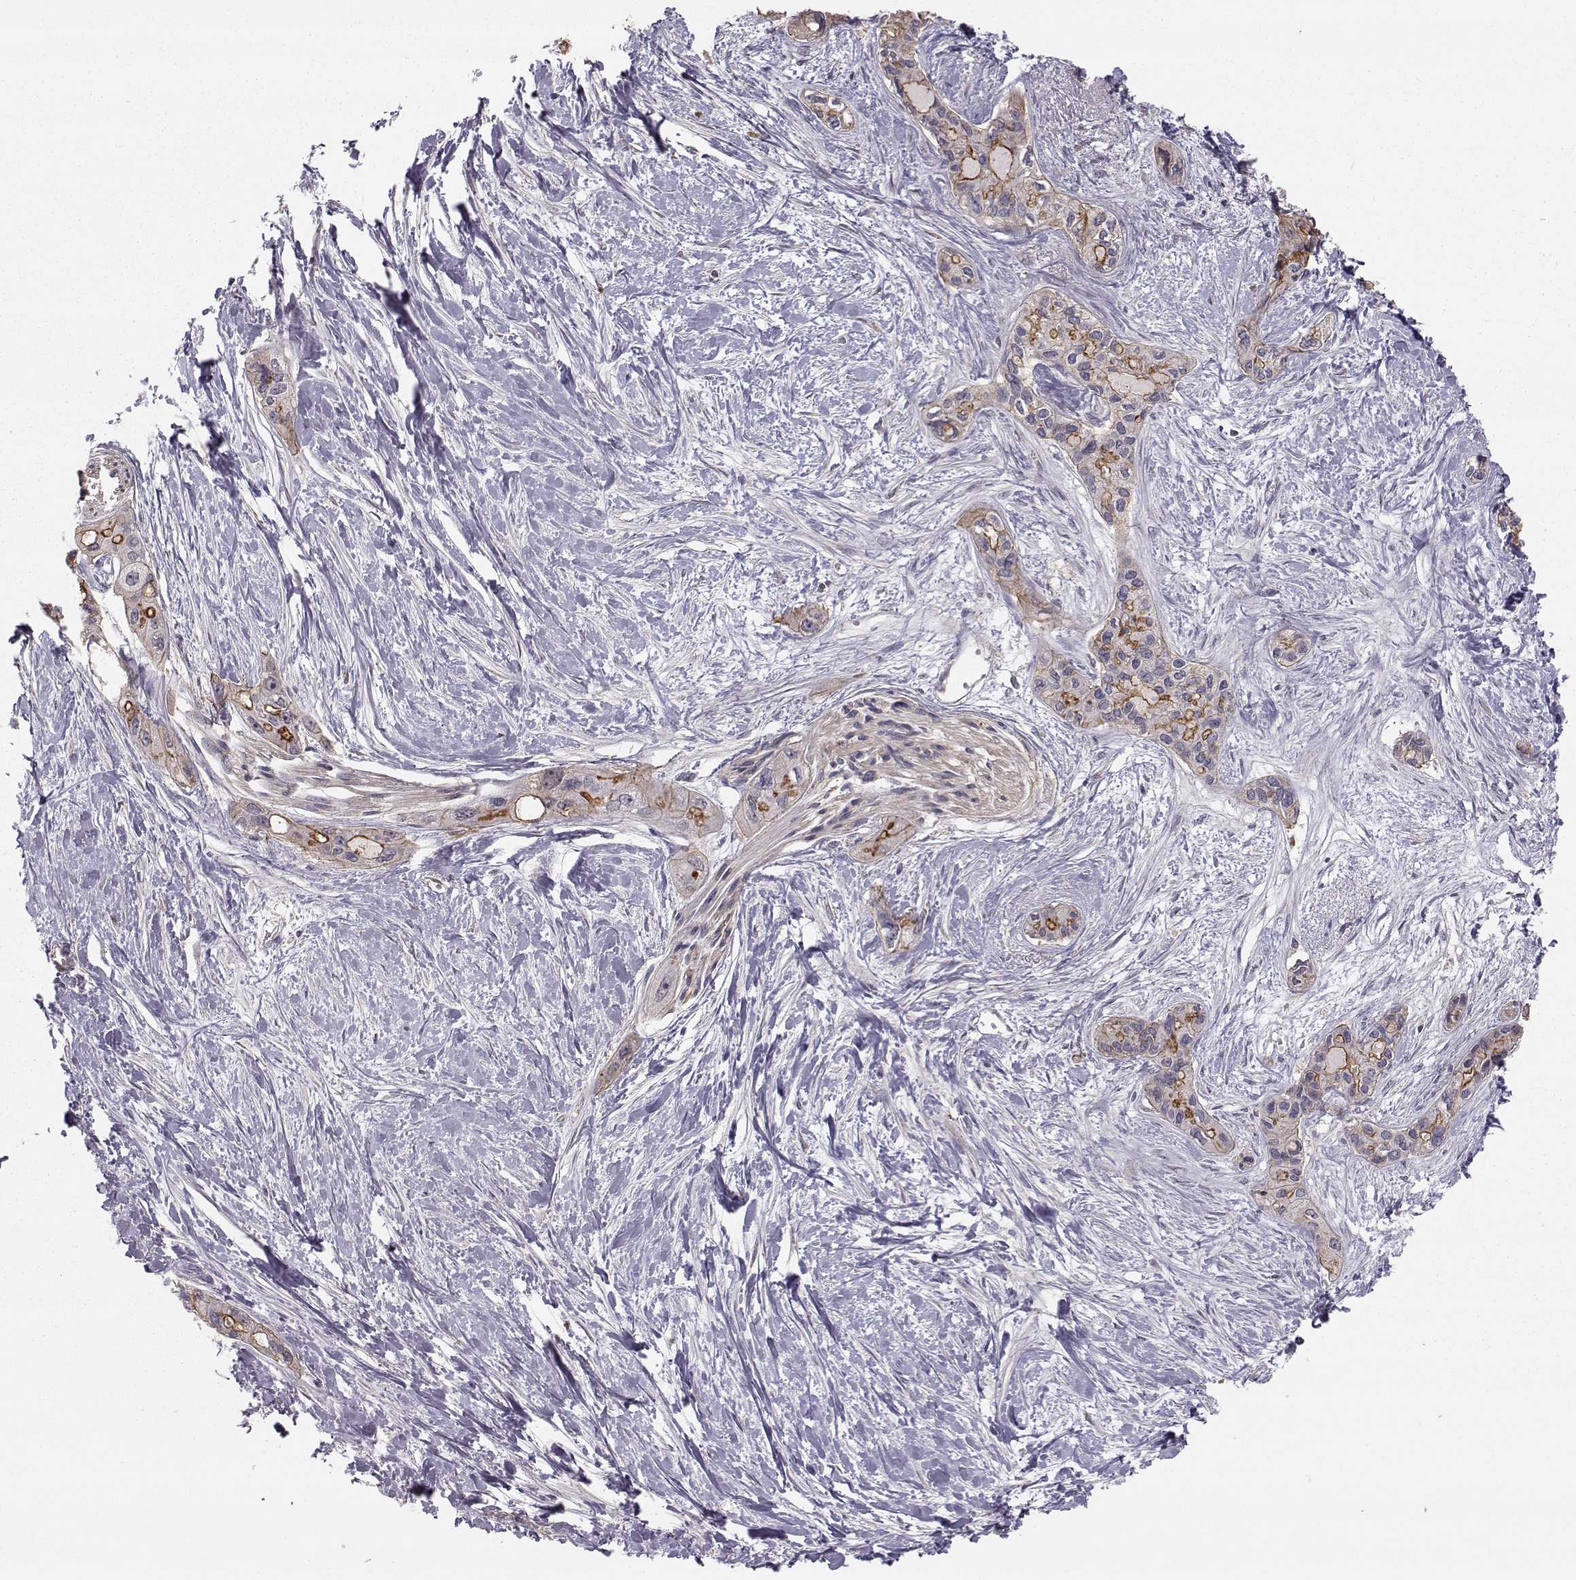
{"staining": {"intensity": "moderate", "quantity": "25%-75%", "location": "cytoplasmic/membranous"}, "tissue": "pancreatic cancer", "cell_type": "Tumor cells", "image_type": "cancer", "snomed": [{"axis": "morphology", "description": "Adenocarcinoma, NOS"}, {"axis": "topography", "description": "Pancreas"}], "caption": "Immunohistochemistry (IHC) of adenocarcinoma (pancreatic) demonstrates medium levels of moderate cytoplasmic/membranous positivity in about 25%-75% of tumor cells. The staining was performed using DAB to visualize the protein expression in brown, while the nuclei were stained in blue with hematoxylin (Magnification: 20x).", "gene": "PLEKHG3", "patient": {"sex": "female", "age": 50}}